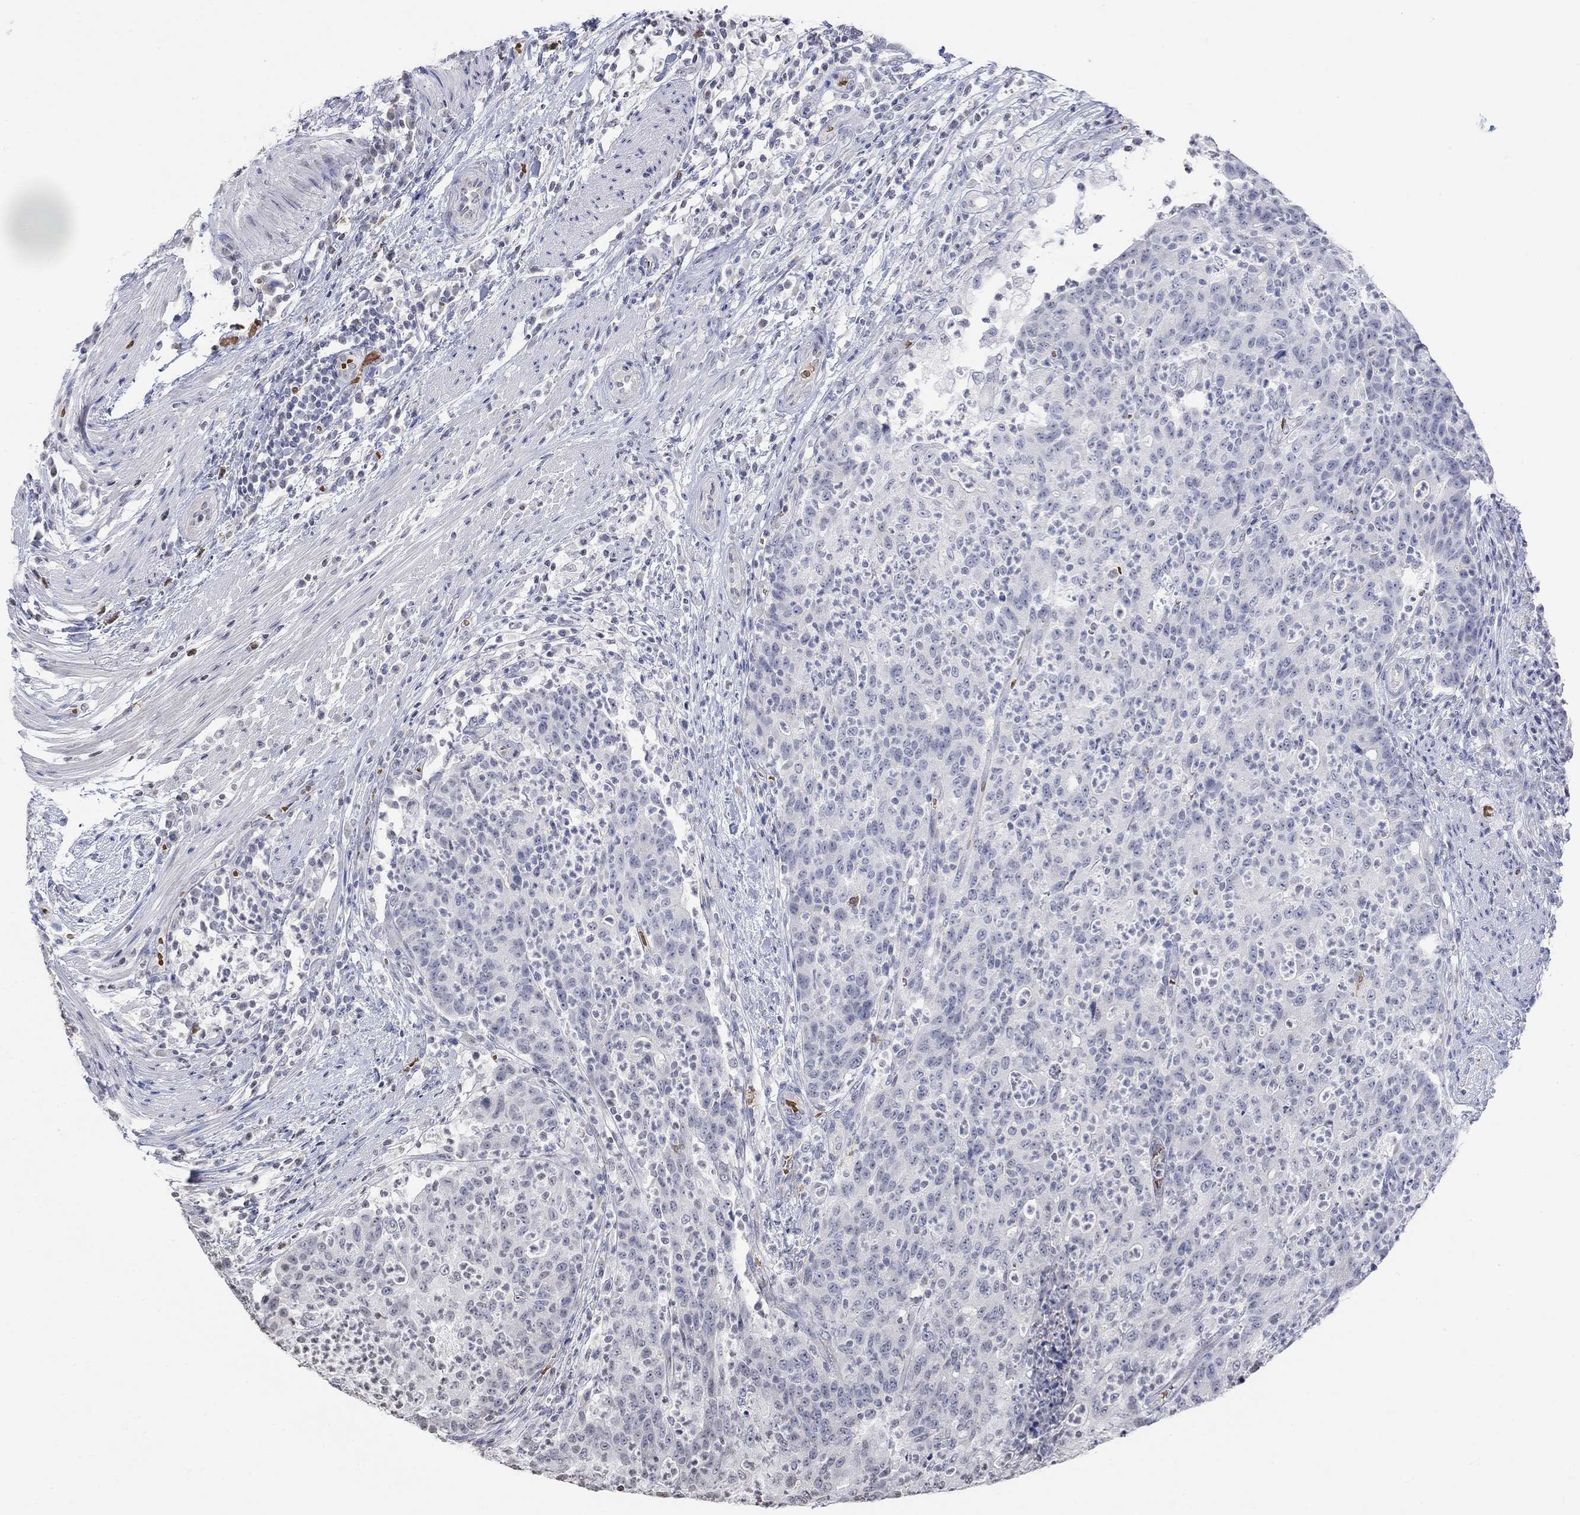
{"staining": {"intensity": "negative", "quantity": "none", "location": "none"}, "tissue": "colorectal cancer", "cell_type": "Tumor cells", "image_type": "cancer", "snomed": [{"axis": "morphology", "description": "Adenocarcinoma, NOS"}, {"axis": "topography", "description": "Colon"}], "caption": "This is an immunohistochemistry (IHC) histopathology image of human adenocarcinoma (colorectal). There is no expression in tumor cells.", "gene": "TMEM255A", "patient": {"sex": "male", "age": 70}}